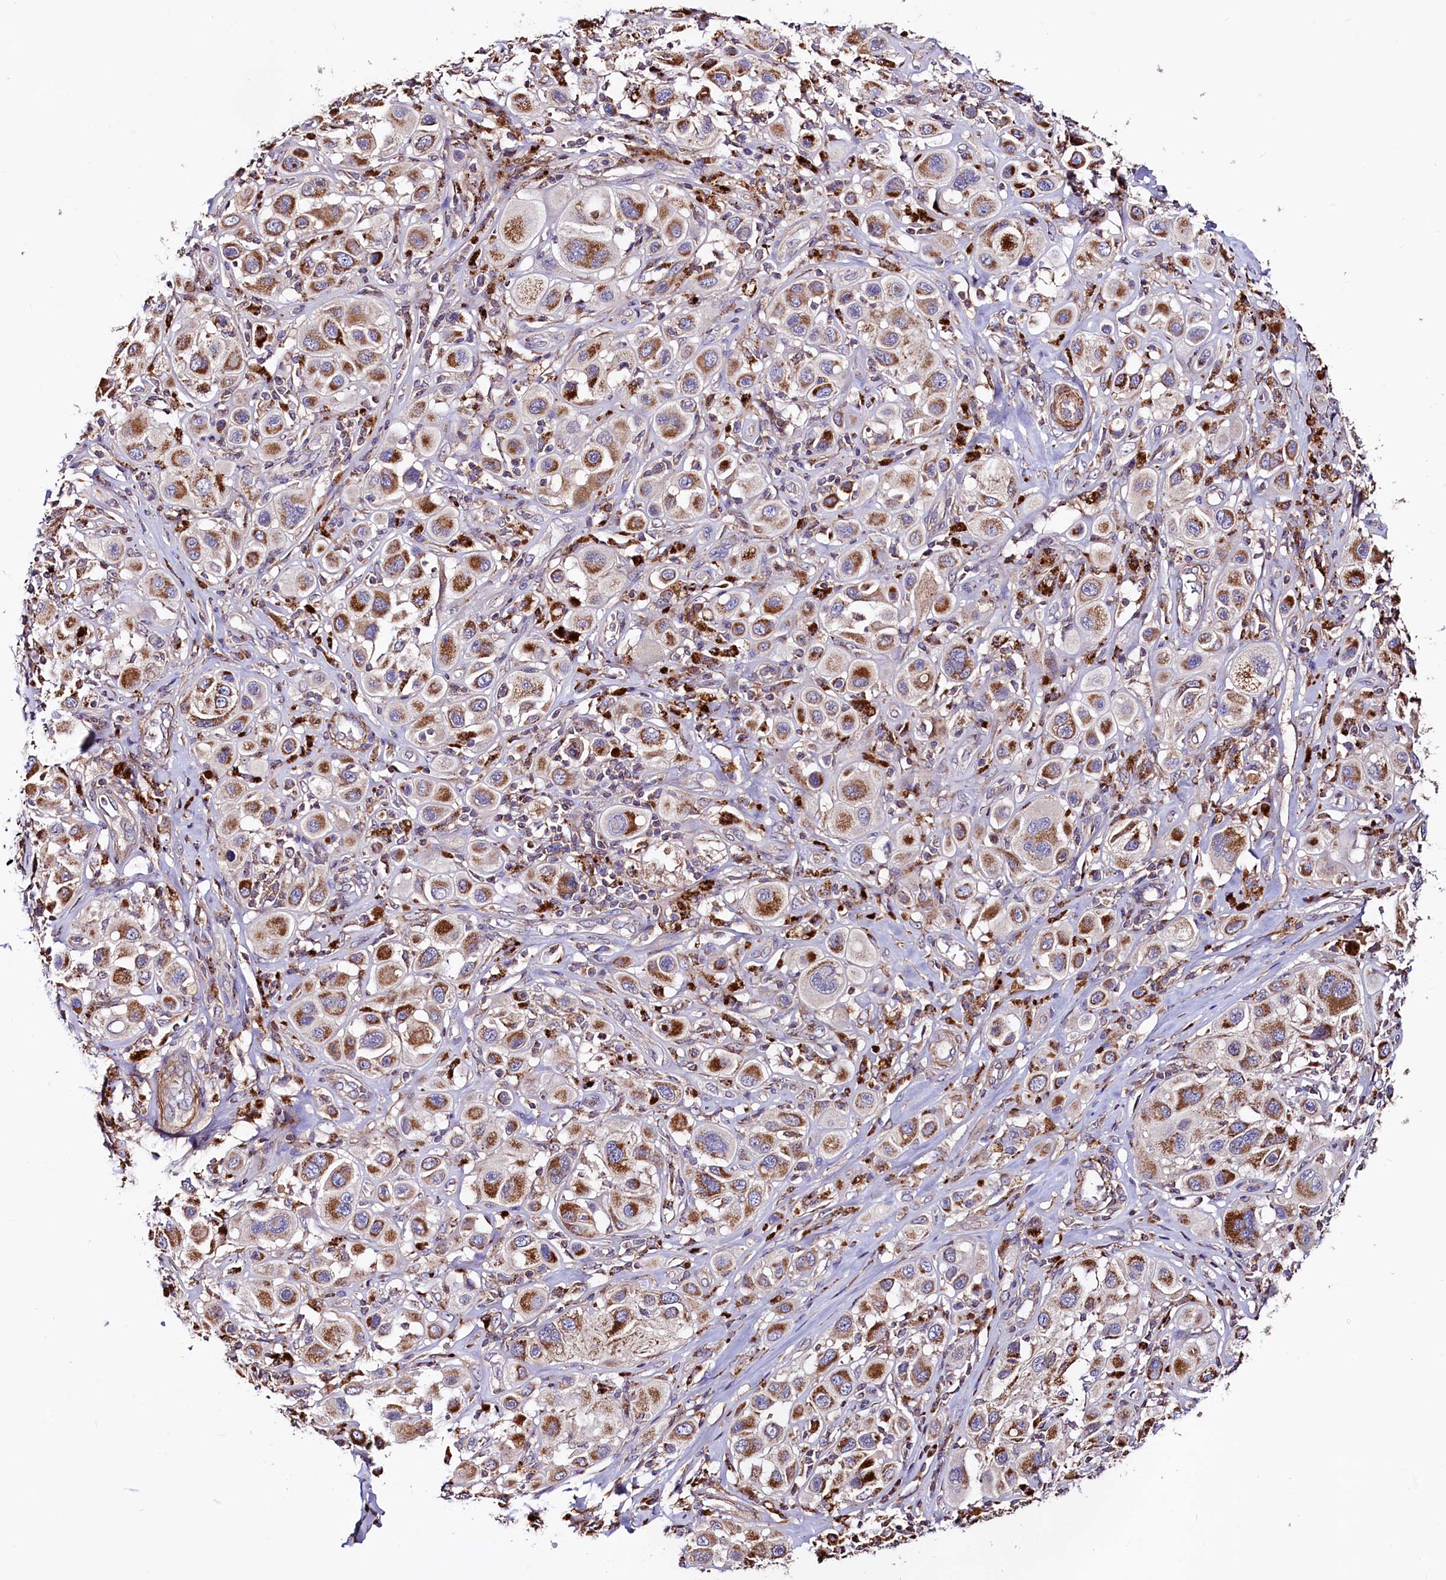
{"staining": {"intensity": "strong", "quantity": ">75%", "location": "cytoplasmic/membranous"}, "tissue": "melanoma", "cell_type": "Tumor cells", "image_type": "cancer", "snomed": [{"axis": "morphology", "description": "Malignant melanoma, Metastatic site"}, {"axis": "topography", "description": "Skin"}], "caption": "Malignant melanoma (metastatic site) tissue displays strong cytoplasmic/membranous expression in about >75% of tumor cells", "gene": "CIAO3", "patient": {"sex": "male", "age": 41}}